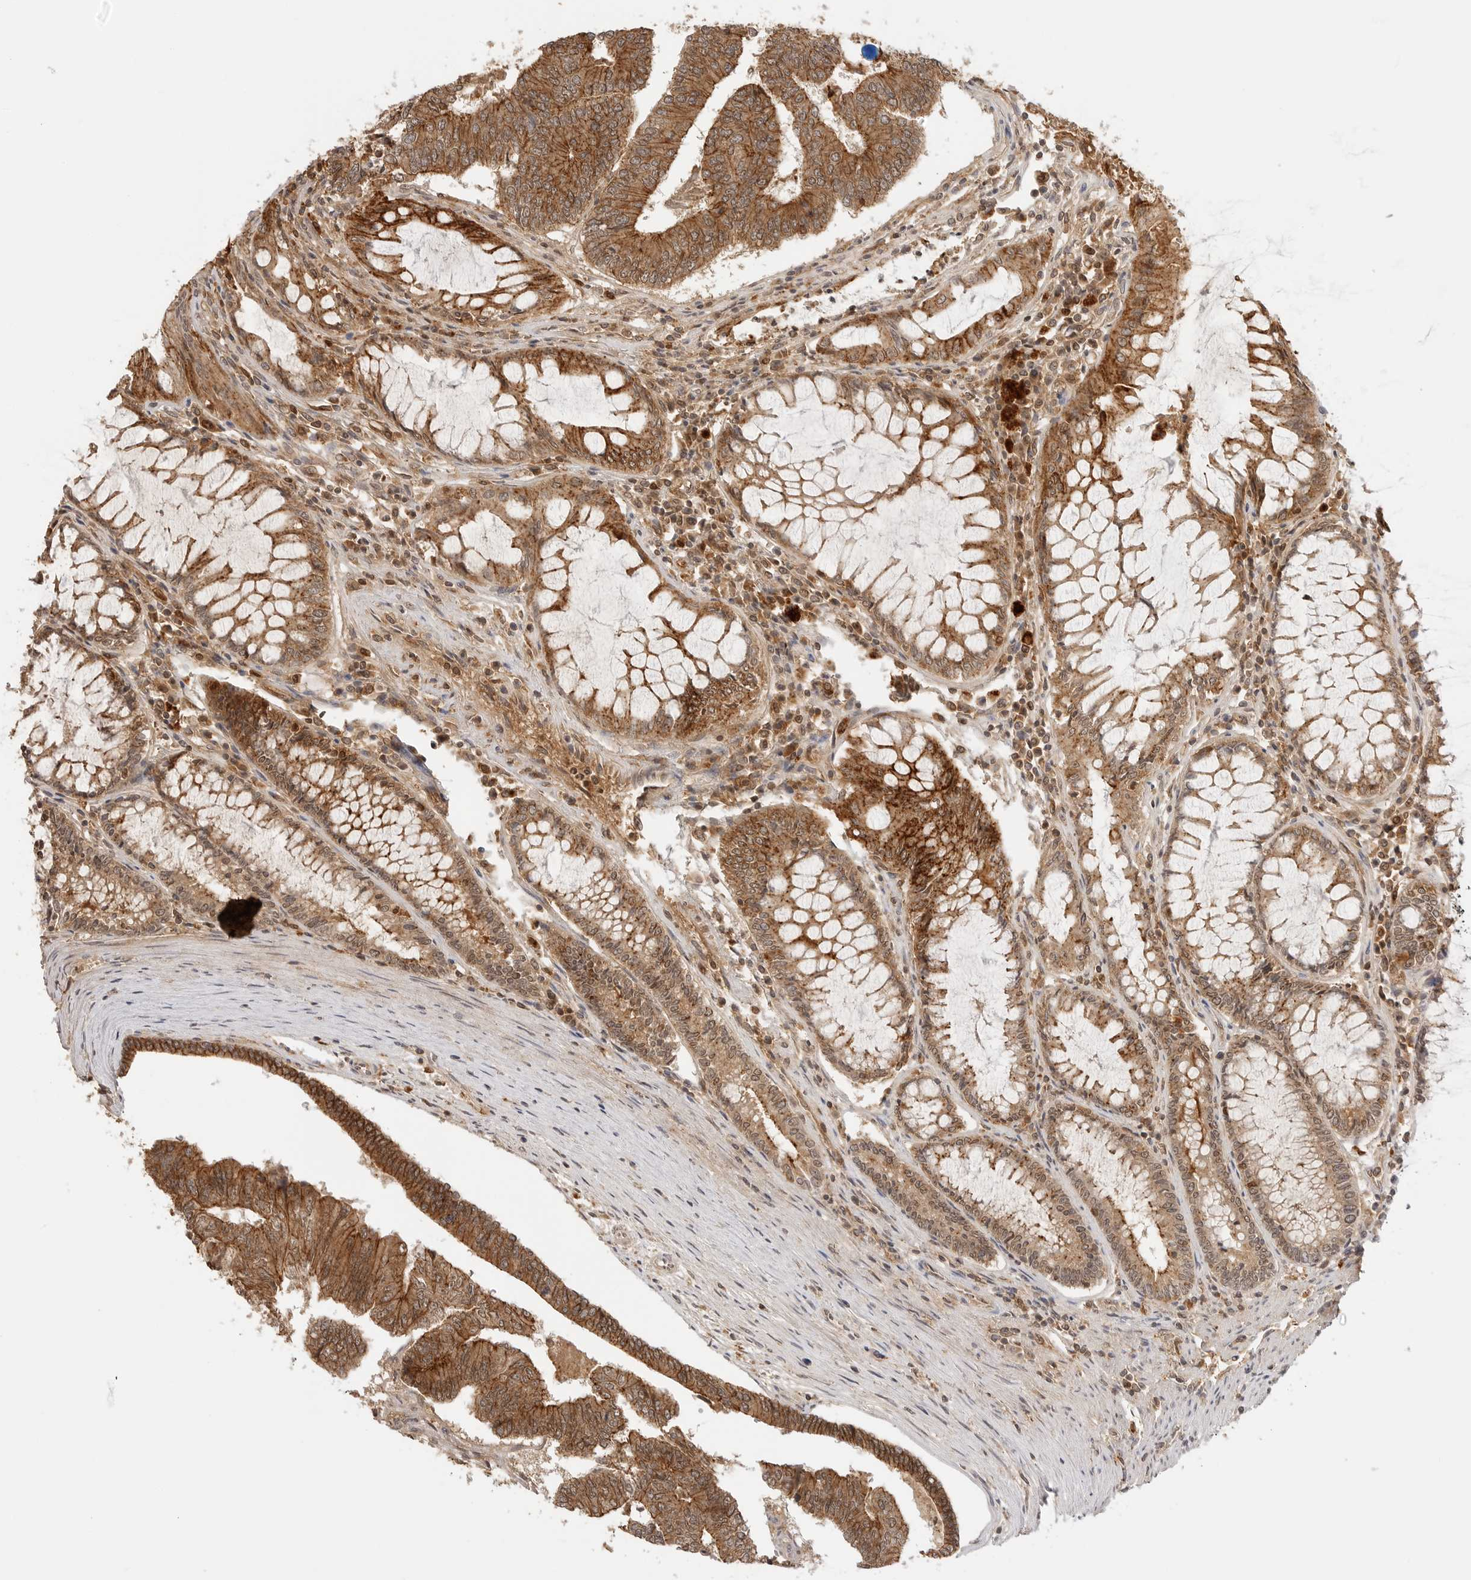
{"staining": {"intensity": "strong", "quantity": ">75%", "location": "cytoplasmic/membranous"}, "tissue": "colorectal cancer", "cell_type": "Tumor cells", "image_type": "cancer", "snomed": [{"axis": "morphology", "description": "Adenocarcinoma, NOS"}, {"axis": "topography", "description": "Colon"}], "caption": "Colorectal adenocarcinoma stained with a brown dye shows strong cytoplasmic/membranous positive expression in approximately >75% of tumor cells.", "gene": "EPHA1", "patient": {"sex": "female", "age": 67}}